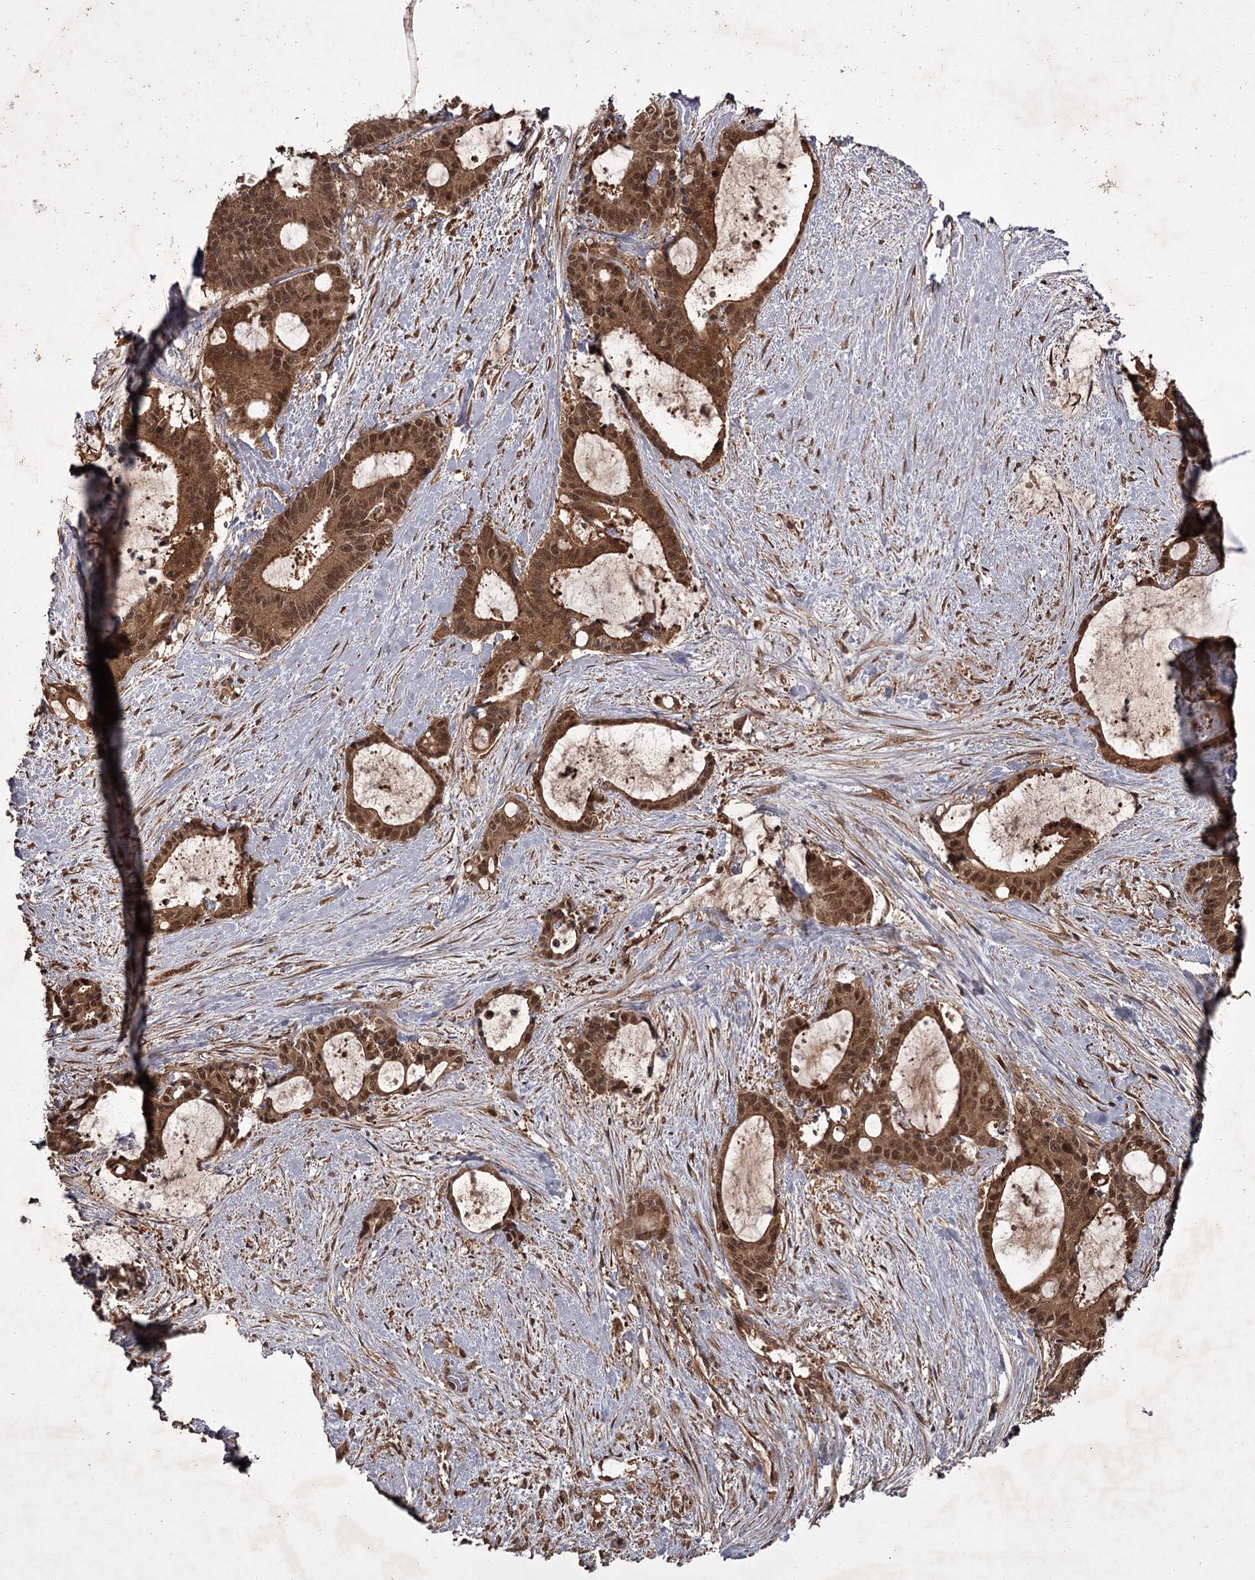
{"staining": {"intensity": "moderate", "quantity": ">75%", "location": "cytoplasmic/membranous,nuclear"}, "tissue": "liver cancer", "cell_type": "Tumor cells", "image_type": "cancer", "snomed": [{"axis": "morphology", "description": "Normal tissue, NOS"}, {"axis": "morphology", "description": "Cholangiocarcinoma"}, {"axis": "topography", "description": "Liver"}, {"axis": "topography", "description": "Peripheral nerve tissue"}], "caption": "Immunohistochemistry (IHC) of liver cholangiocarcinoma exhibits medium levels of moderate cytoplasmic/membranous and nuclear staining in about >75% of tumor cells. The staining was performed using DAB (3,3'-diaminobenzidine), with brown indicating positive protein expression. Nuclei are stained blue with hematoxylin.", "gene": "TBC1D23", "patient": {"sex": "female", "age": 73}}